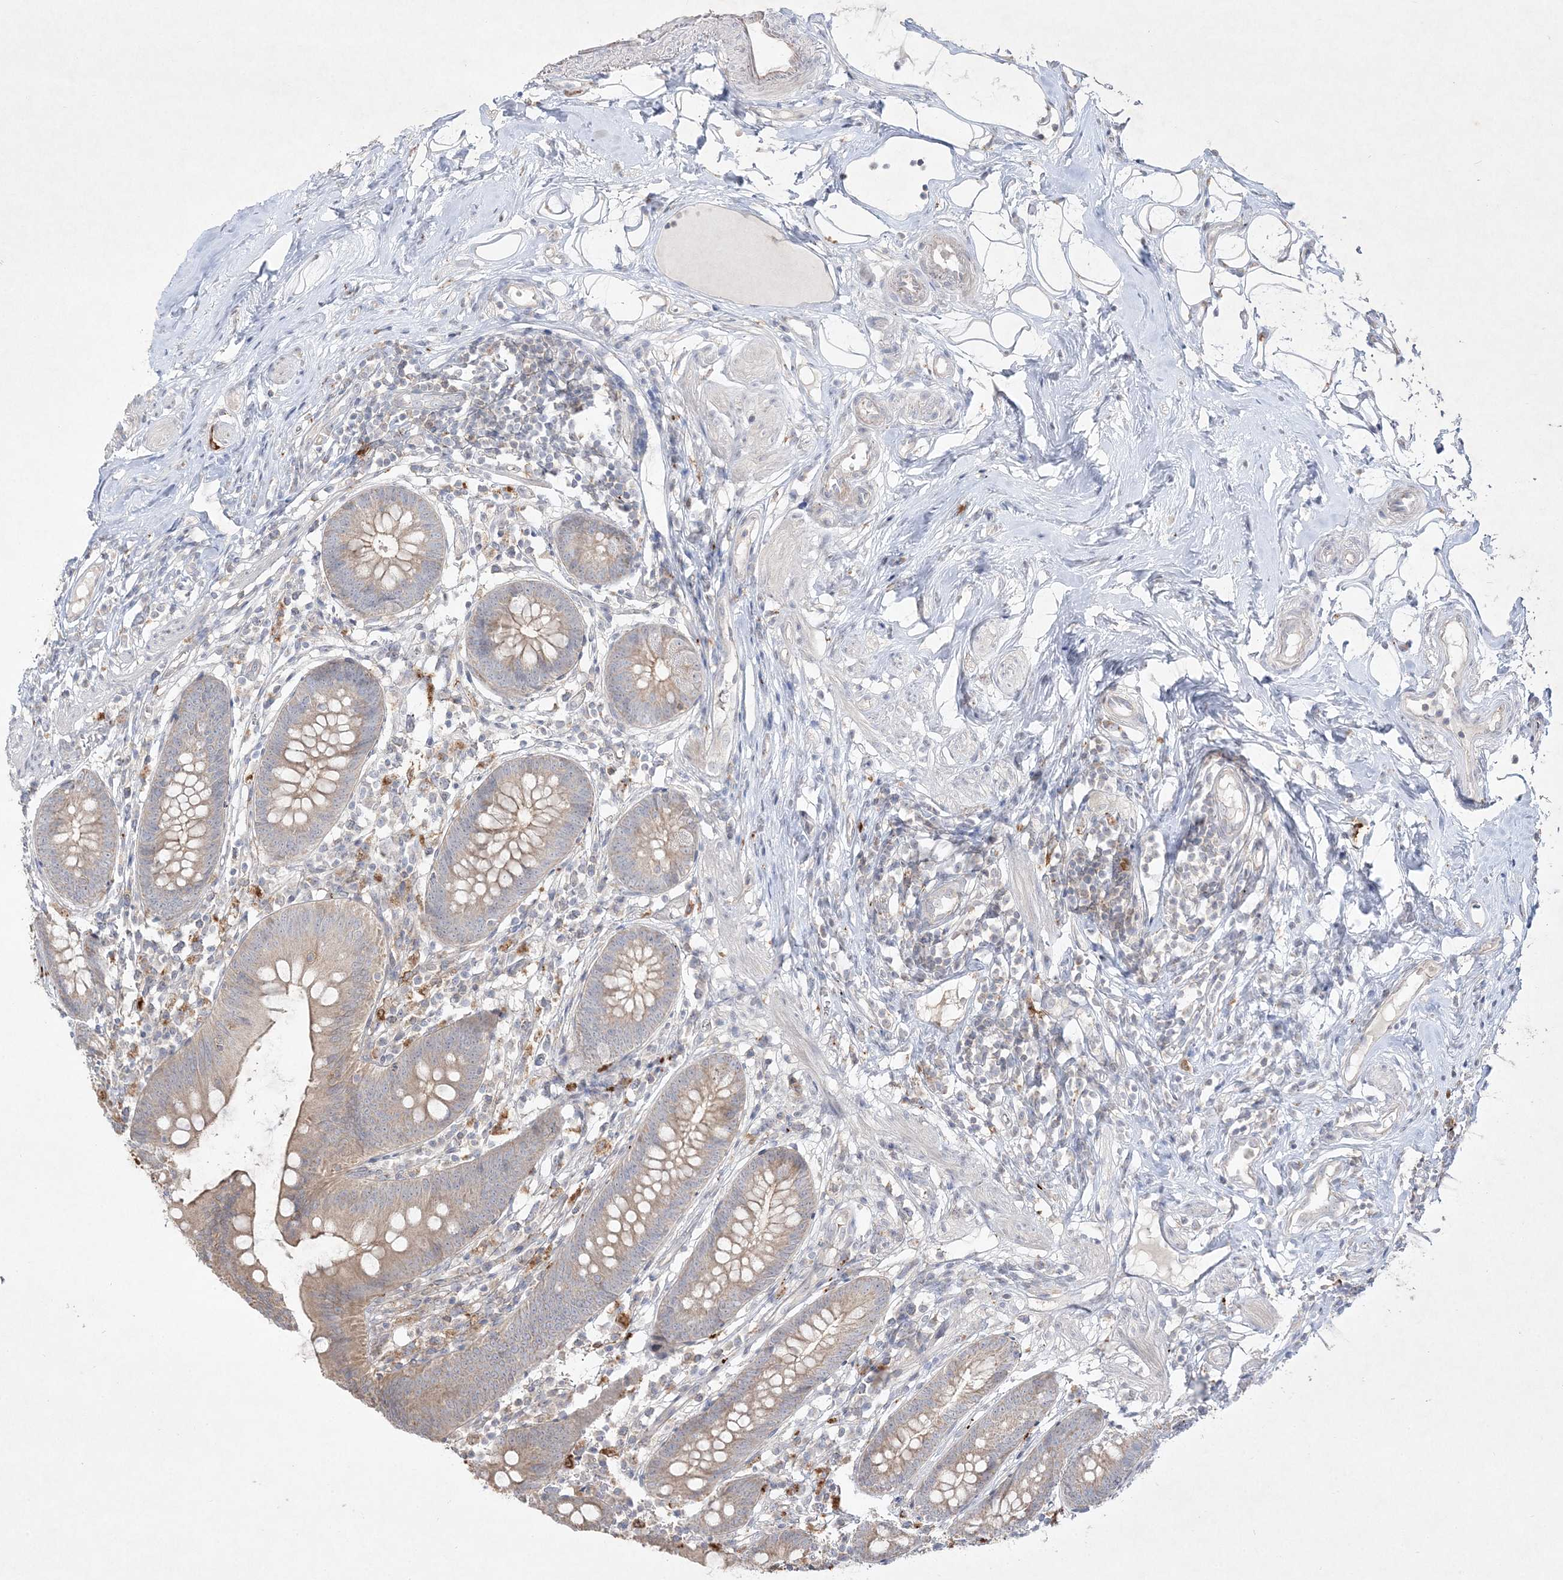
{"staining": {"intensity": "weak", "quantity": "<25%", "location": "cytoplasmic/membranous"}, "tissue": "appendix", "cell_type": "Glandular cells", "image_type": "normal", "snomed": [{"axis": "morphology", "description": "Normal tissue, NOS"}, {"axis": "topography", "description": "Appendix"}], "caption": "This is a image of immunohistochemistry staining of unremarkable appendix, which shows no positivity in glandular cells.", "gene": "CLNK", "patient": {"sex": "female", "age": 62}}